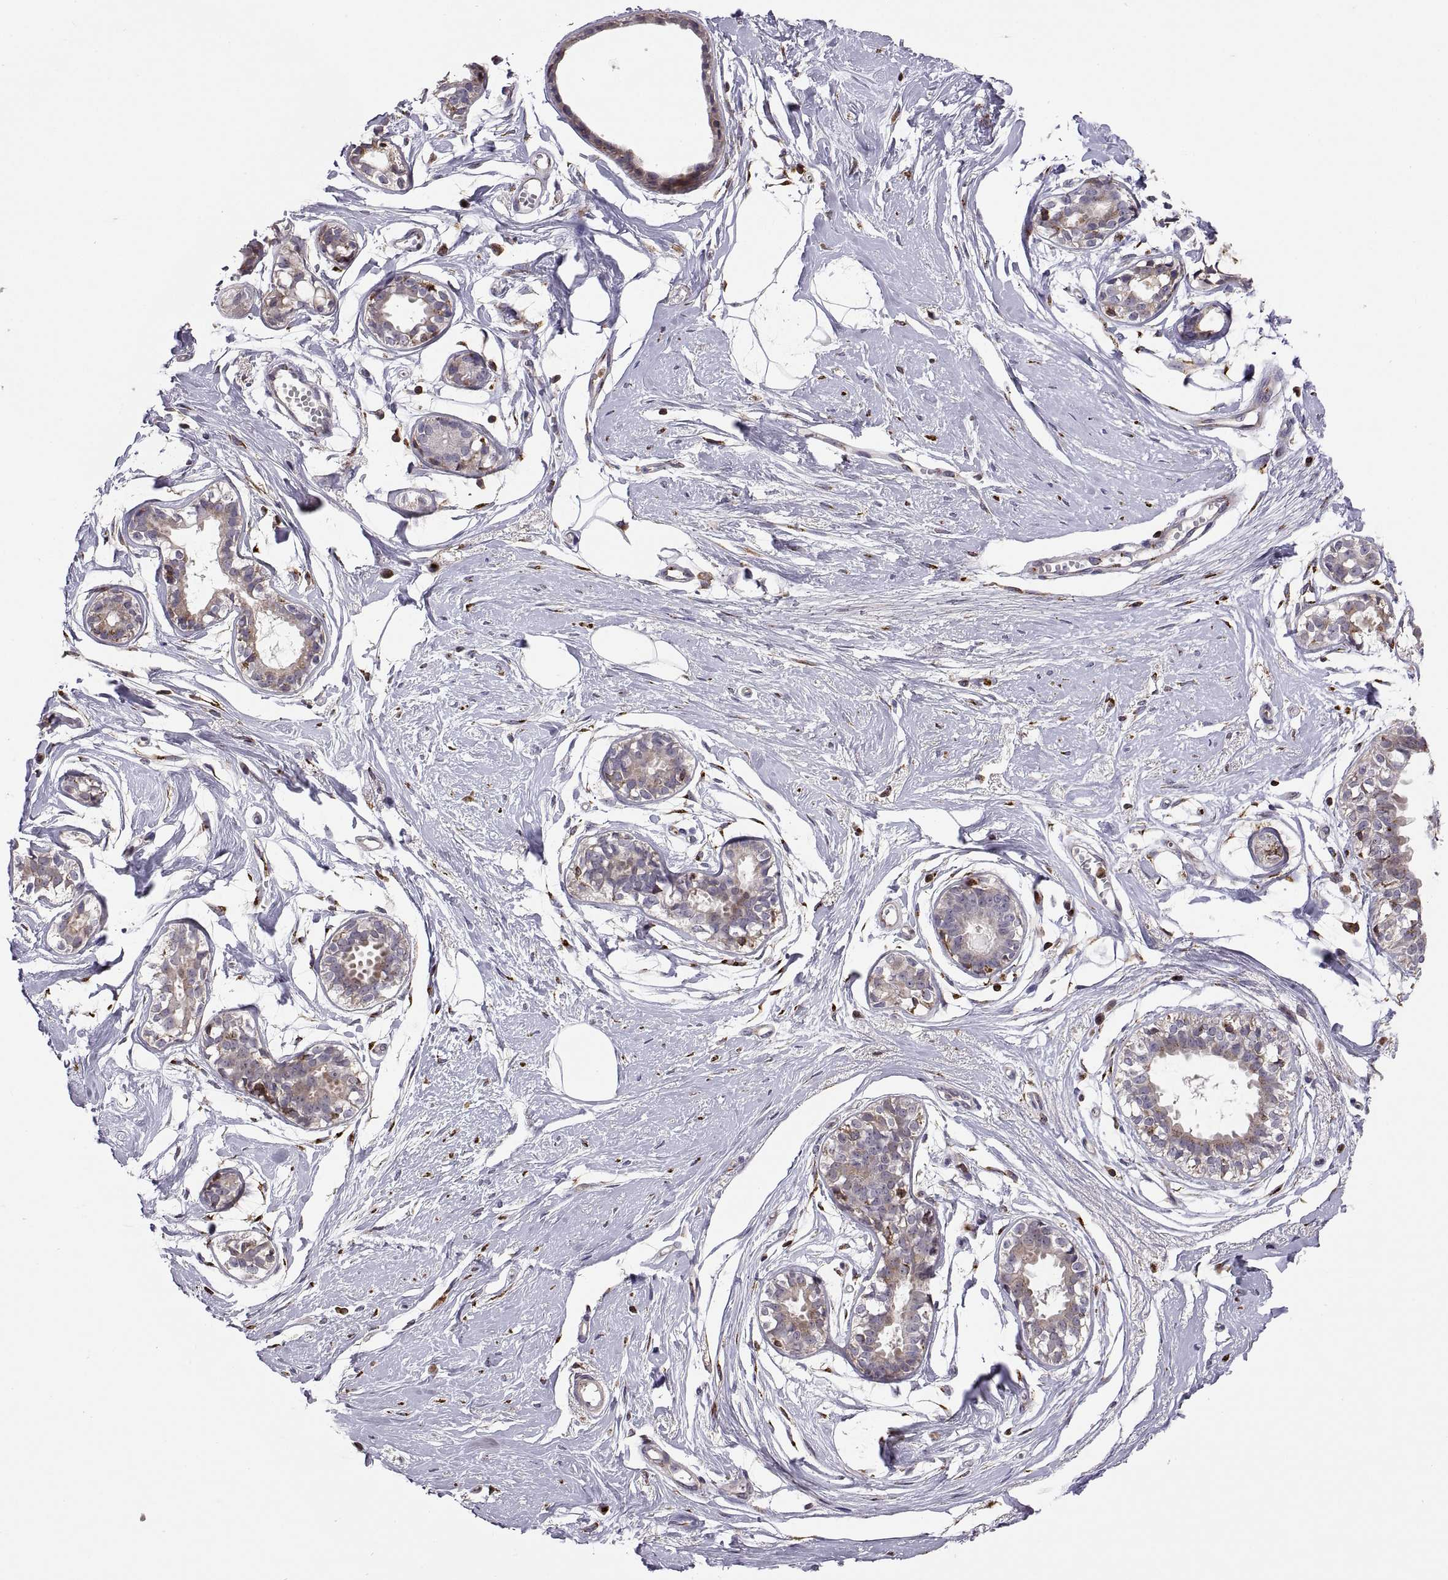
{"staining": {"intensity": "negative", "quantity": "none", "location": "none"}, "tissue": "breast", "cell_type": "Adipocytes", "image_type": "normal", "snomed": [{"axis": "morphology", "description": "Normal tissue, NOS"}, {"axis": "topography", "description": "Breast"}], "caption": "Breast stained for a protein using IHC displays no expression adipocytes.", "gene": "ACAP1", "patient": {"sex": "female", "age": 49}}